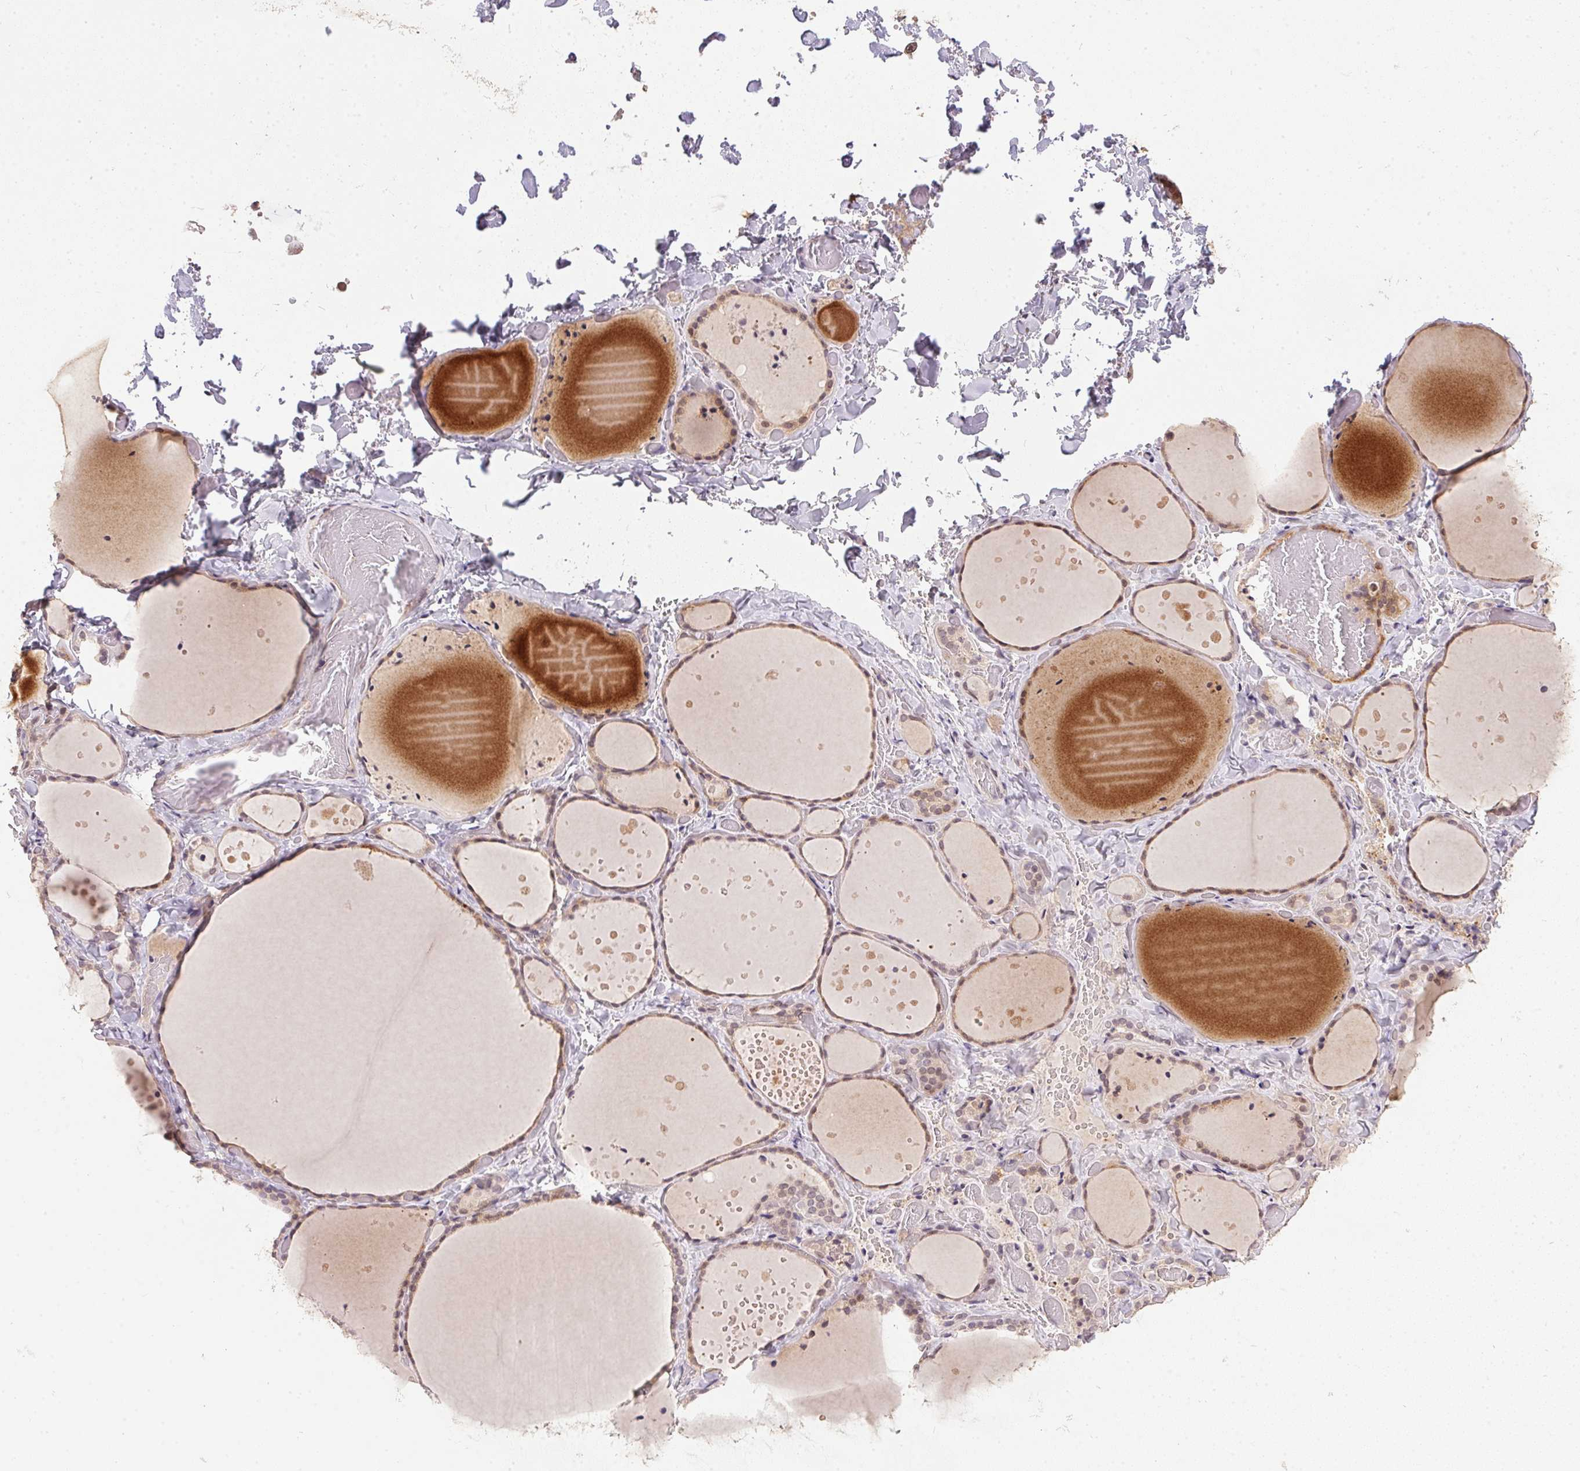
{"staining": {"intensity": "moderate", "quantity": ">75%", "location": "cytoplasmic/membranous"}, "tissue": "thyroid gland", "cell_type": "Glandular cells", "image_type": "normal", "snomed": [{"axis": "morphology", "description": "Normal tissue, NOS"}, {"axis": "topography", "description": "Thyroid gland"}], "caption": "Immunohistochemical staining of benign human thyroid gland displays moderate cytoplasmic/membranous protein staining in about >75% of glandular cells.", "gene": "PPP4R4", "patient": {"sex": "female", "age": 36}}